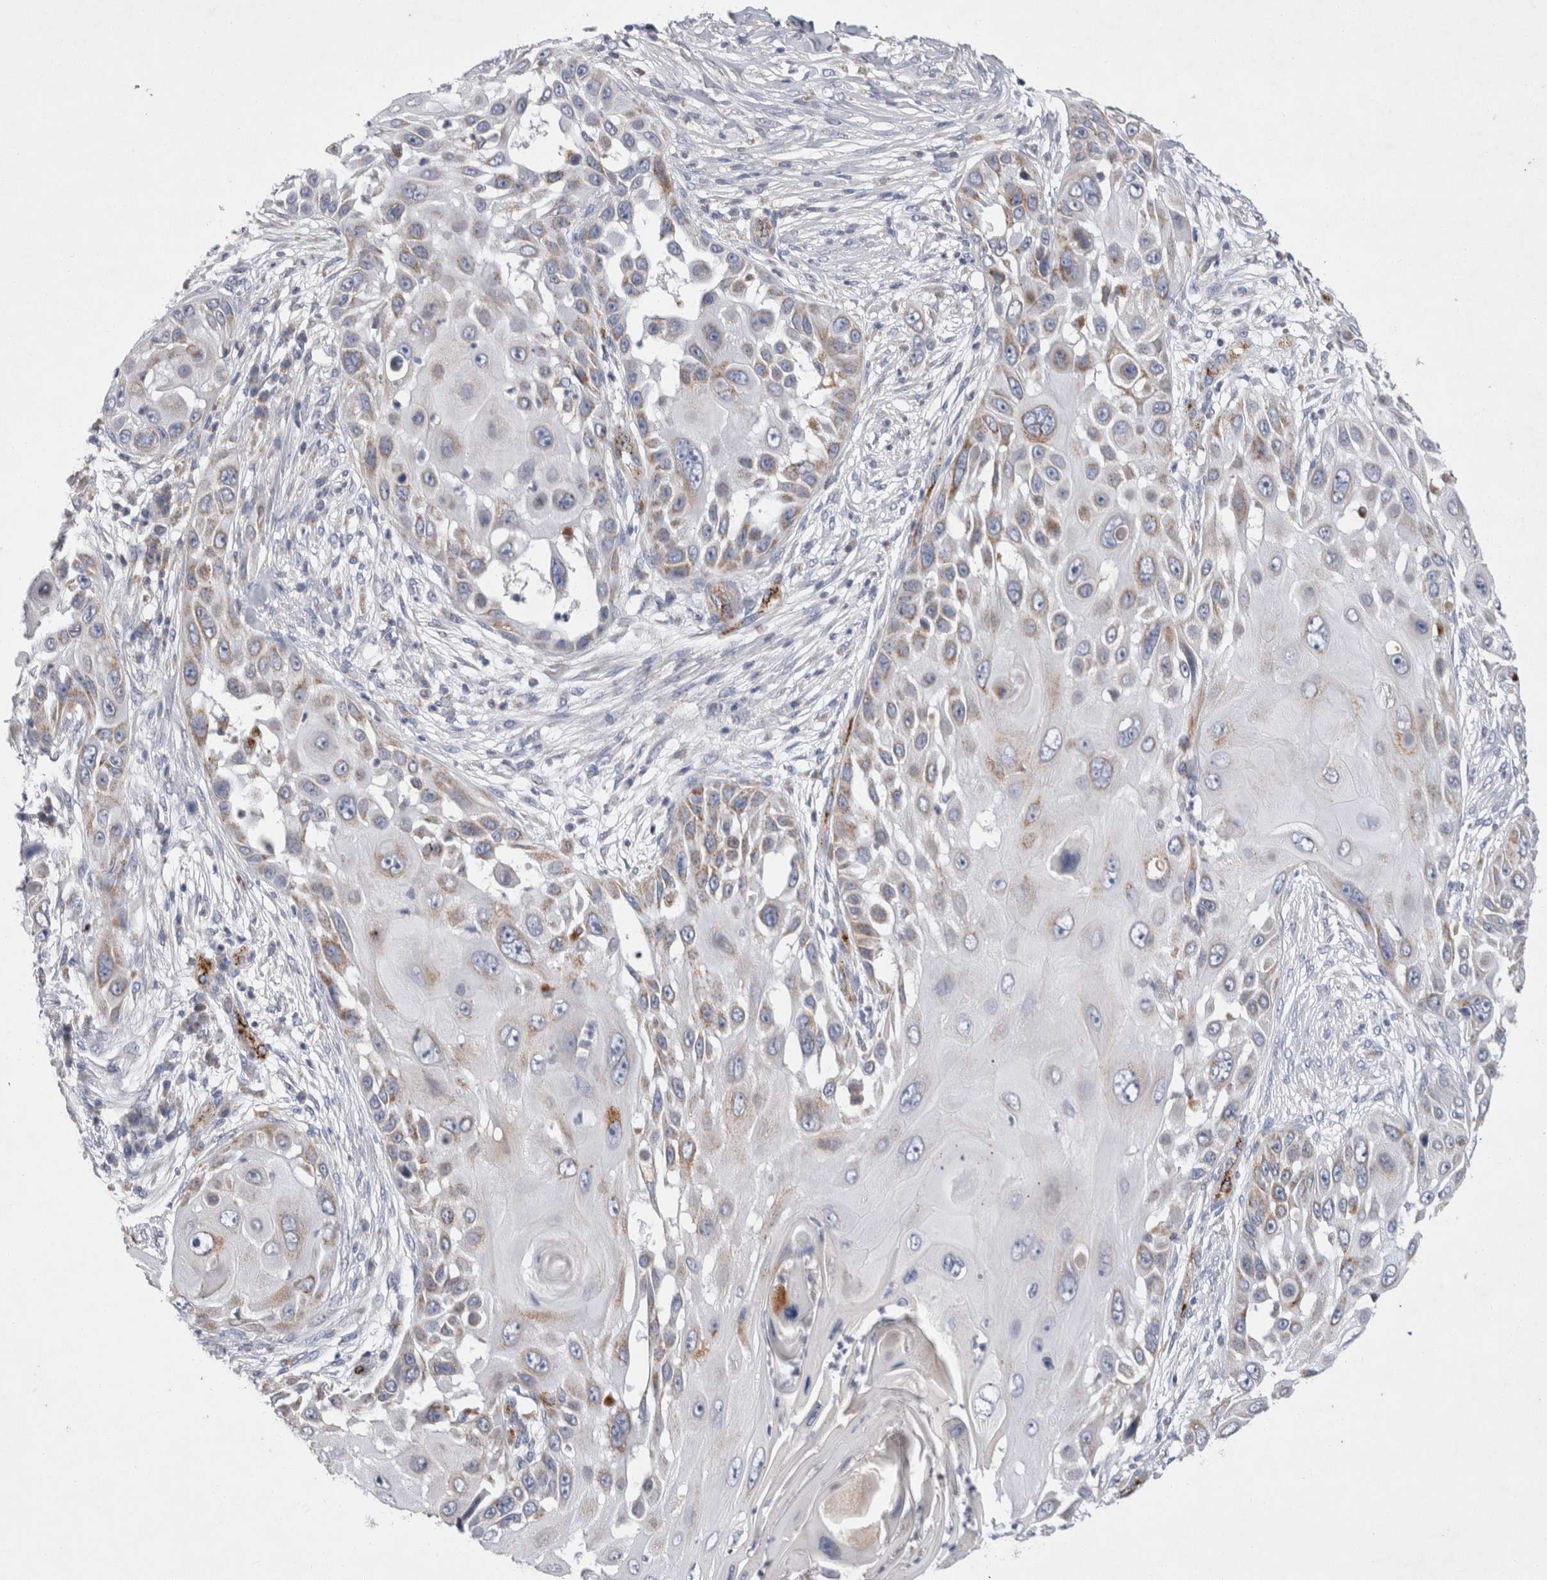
{"staining": {"intensity": "moderate", "quantity": "25%-75%", "location": "cytoplasmic/membranous"}, "tissue": "skin cancer", "cell_type": "Tumor cells", "image_type": "cancer", "snomed": [{"axis": "morphology", "description": "Squamous cell carcinoma, NOS"}, {"axis": "topography", "description": "Skin"}], "caption": "Immunohistochemistry histopathology image of neoplastic tissue: human skin cancer (squamous cell carcinoma) stained using immunohistochemistry reveals medium levels of moderate protein expression localized specifically in the cytoplasmic/membranous of tumor cells, appearing as a cytoplasmic/membranous brown color.", "gene": "IARS2", "patient": {"sex": "female", "age": 44}}